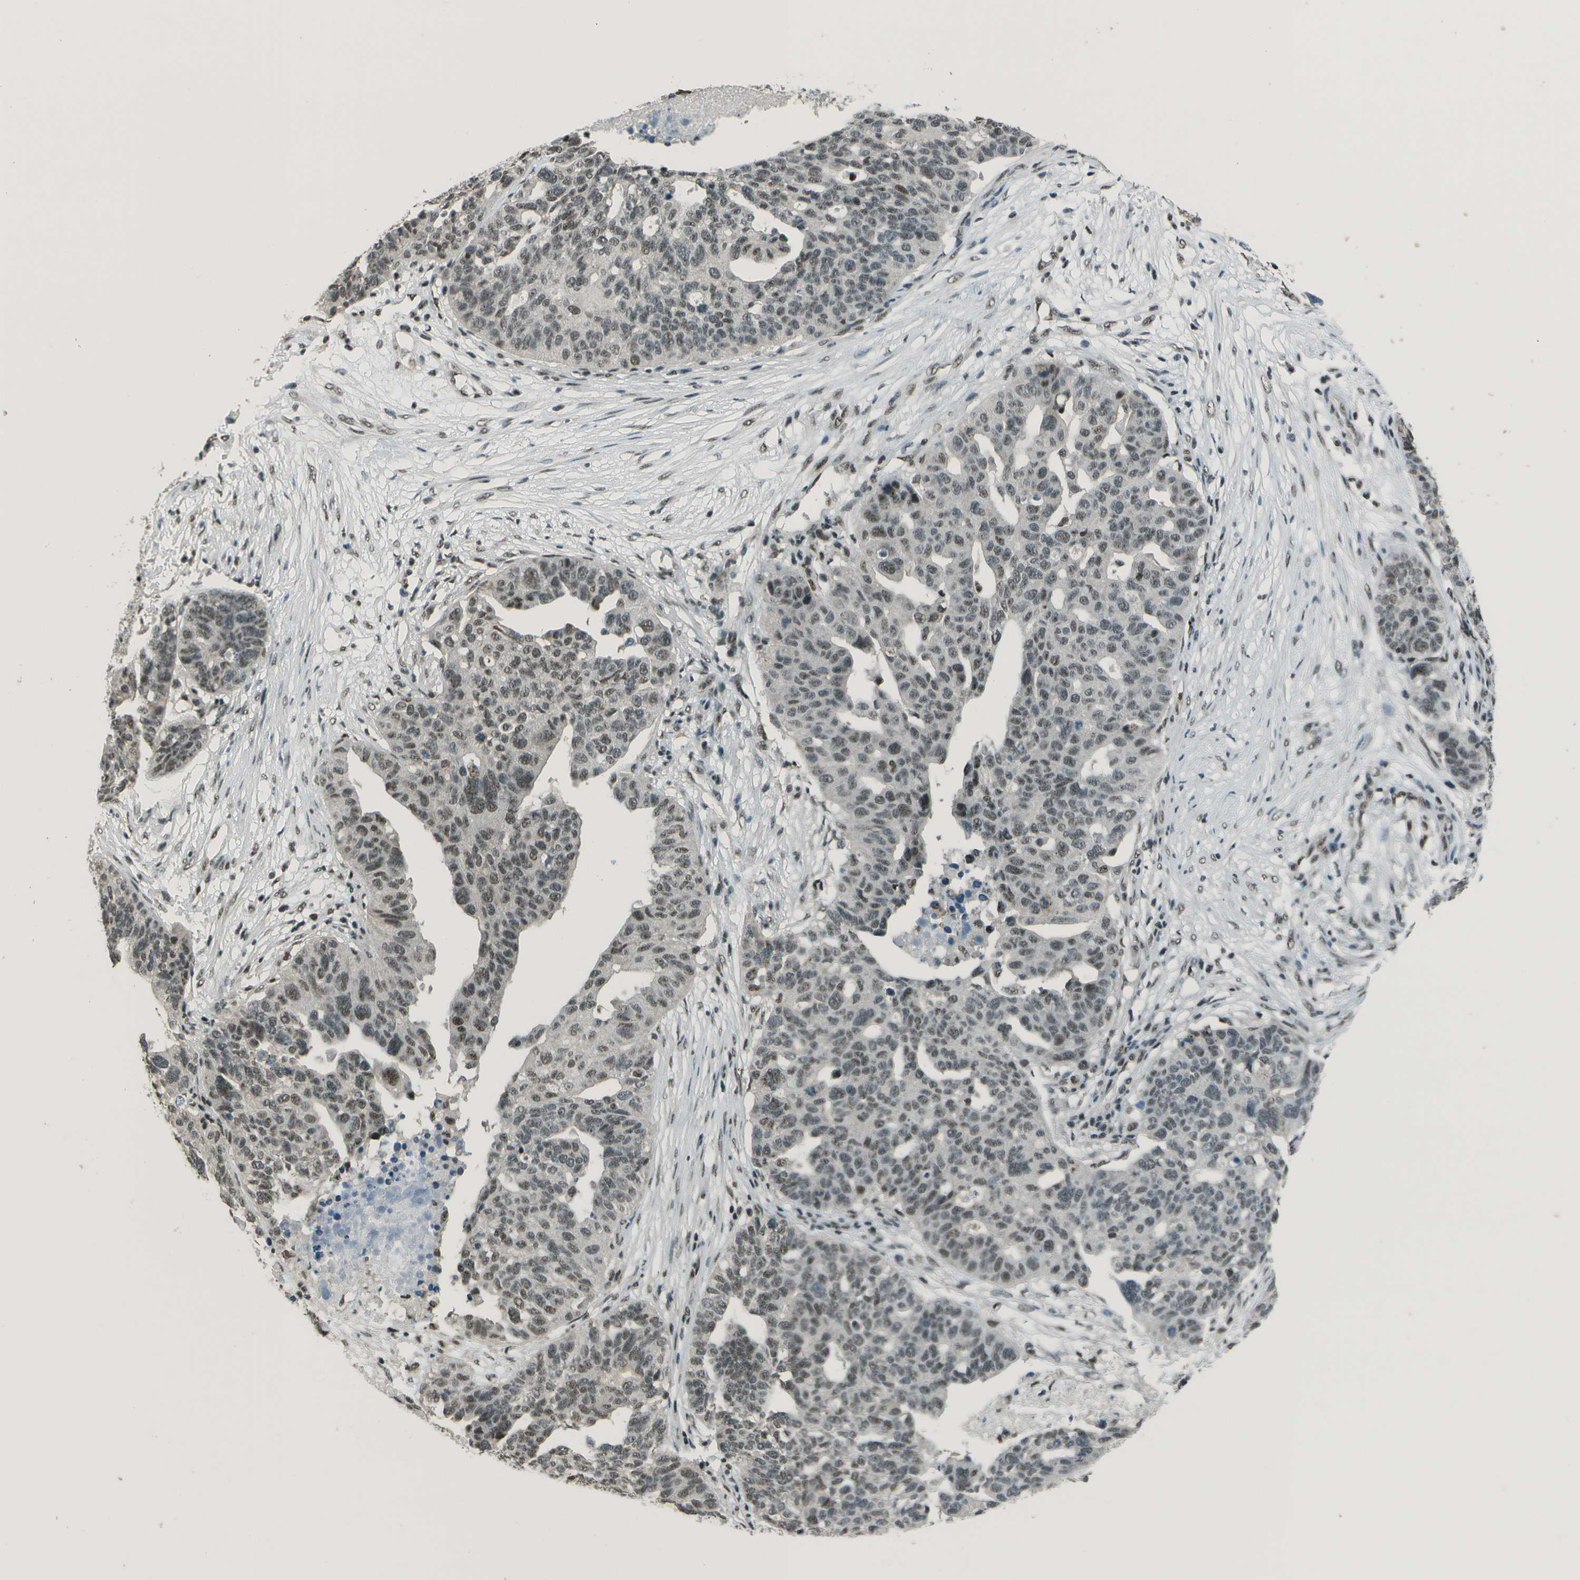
{"staining": {"intensity": "weak", "quantity": "25%-75%", "location": "nuclear"}, "tissue": "ovarian cancer", "cell_type": "Tumor cells", "image_type": "cancer", "snomed": [{"axis": "morphology", "description": "Cystadenocarcinoma, serous, NOS"}, {"axis": "topography", "description": "Ovary"}], "caption": "Ovarian serous cystadenocarcinoma was stained to show a protein in brown. There is low levels of weak nuclear positivity in about 25%-75% of tumor cells.", "gene": "DEPDC1", "patient": {"sex": "female", "age": 59}}